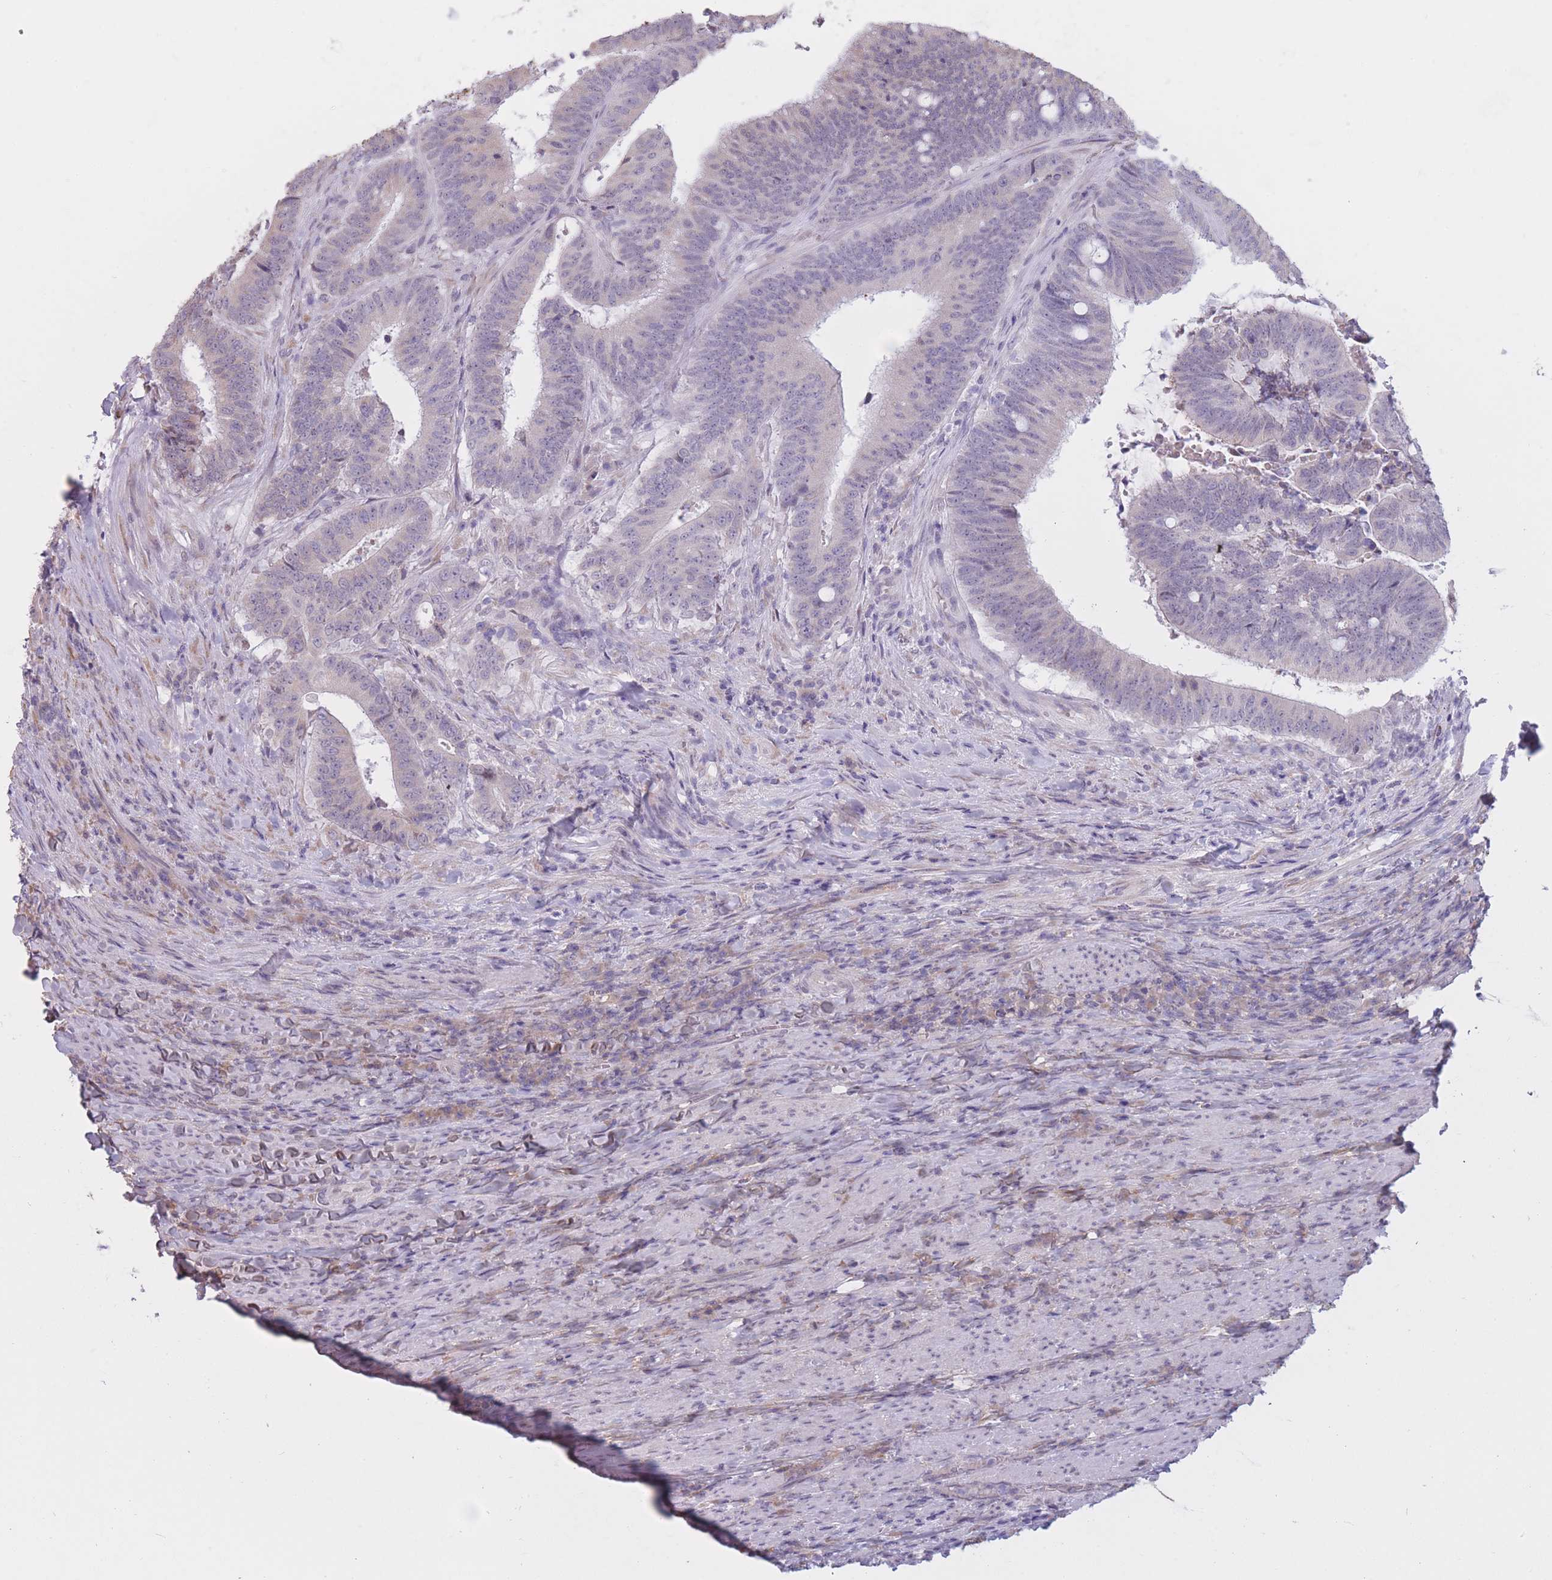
{"staining": {"intensity": "negative", "quantity": "none", "location": "none"}, "tissue": "colorectal cancer", "cell_type": "Tumor cells", "image_type": "cancer", "snomed": [{"axis": "morphology", "description": "Adenocarcinoma, NOS"}, {"axis": "topography", "description": "Colon"}], "caption": "This is an immunohistochemistry (IHC) image of adenocarcinoma (colorectal). There is no staining in tumor cells.", "gene": "COL27A1", "patient": {"sex": "female", "age": 43}}